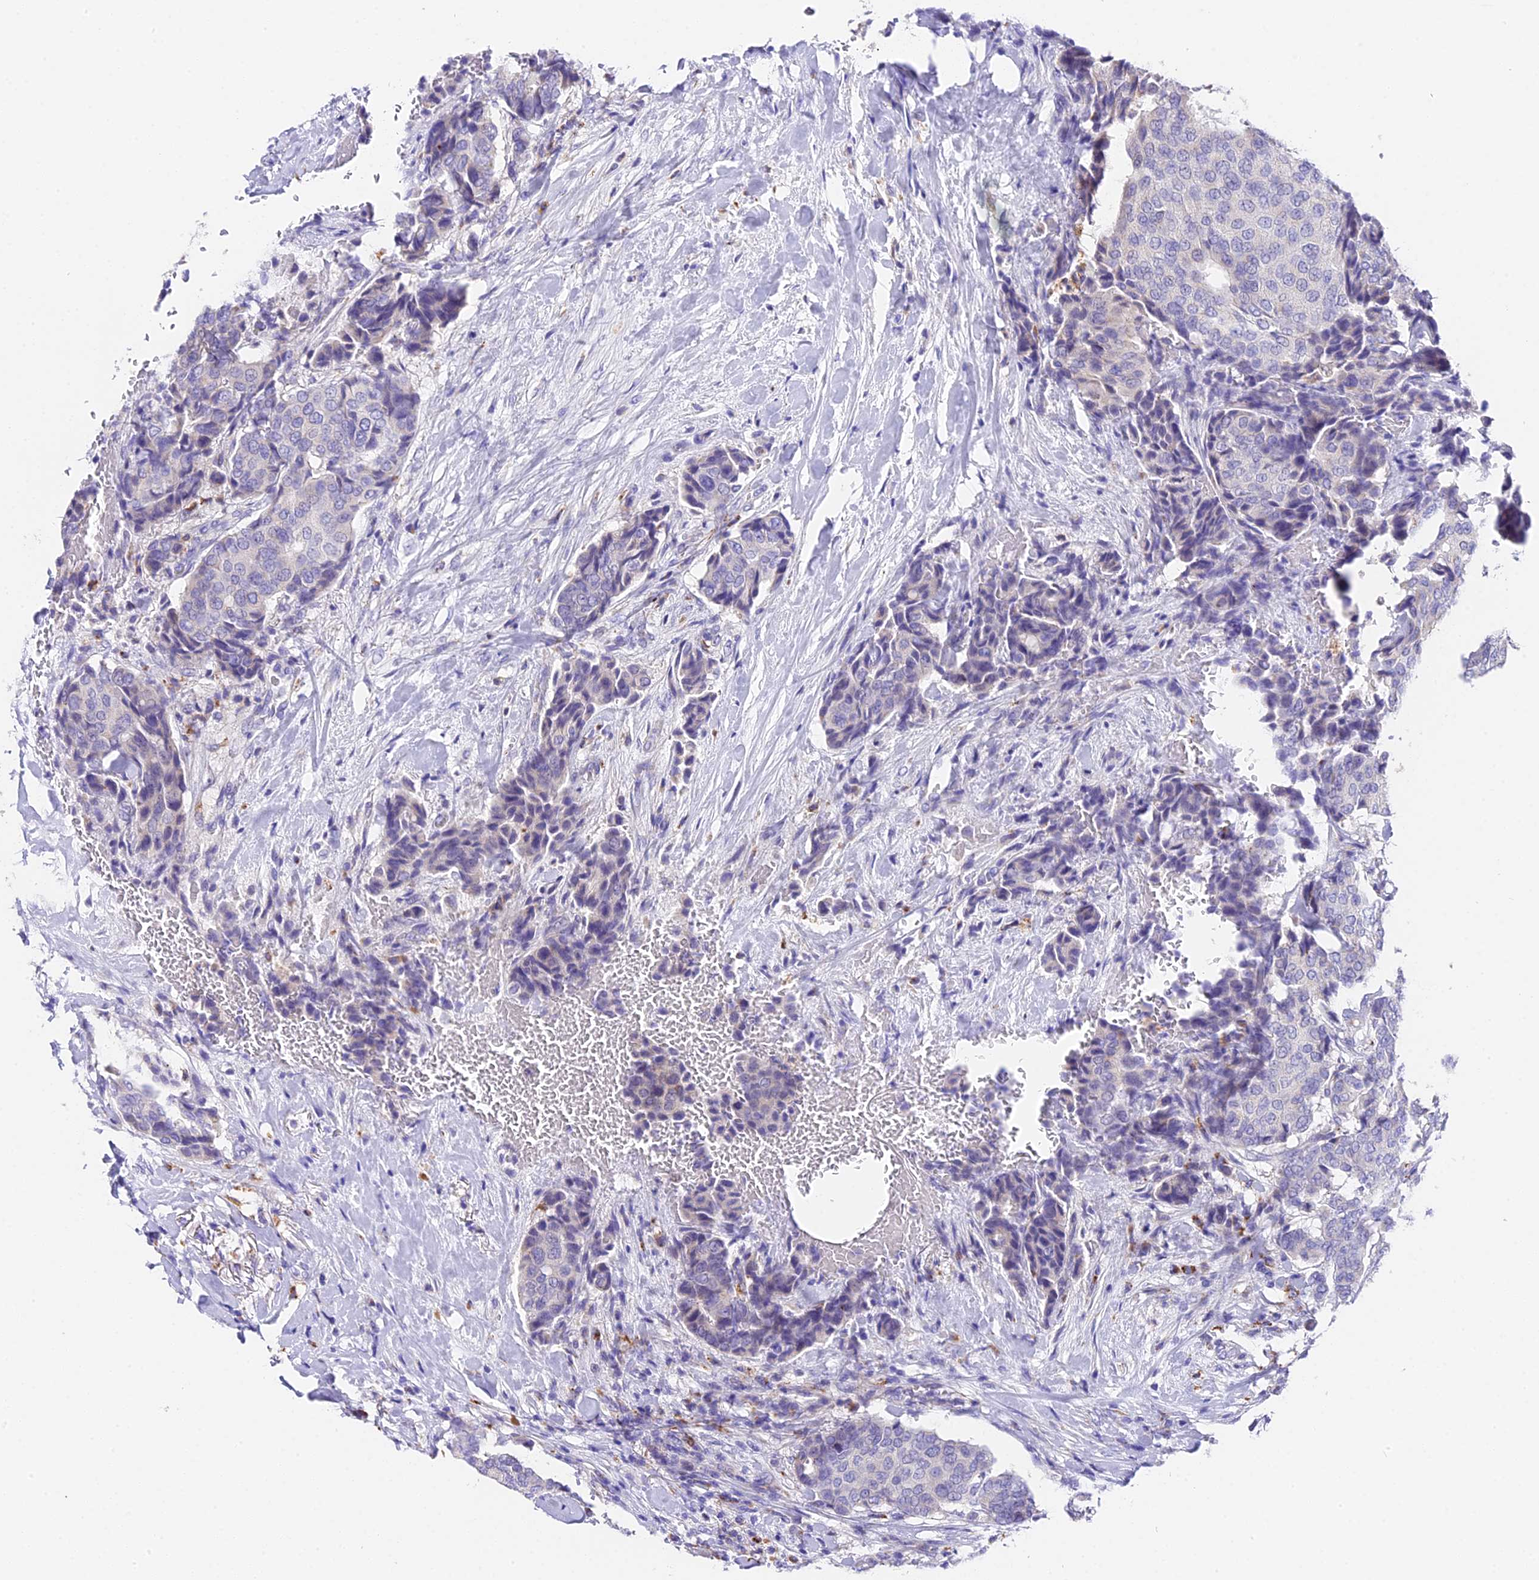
{"staining": {"intensity": "negative", "quantity": "none", "location": "none"}, "tissue": "breast cancer", "cell_type": "Tumor cells", "image_type": "cancer", "snomed": [{"axis": "morphology", "description": "Duct carcinoma"}, {"axis": "topography", "description": "Breast"}], "caption": "This is a image of immunohistochemistry (IHC) staining of breast infiltrating ductal carcinoma, which shows no expression in tumor cells. Brightfield microscopy of IHC stained with DAB (brown) and hematoxylin (blue), captured at high magnification.", "gene": "LYPD6", "patient": {"sex": "female", "age": 75}}